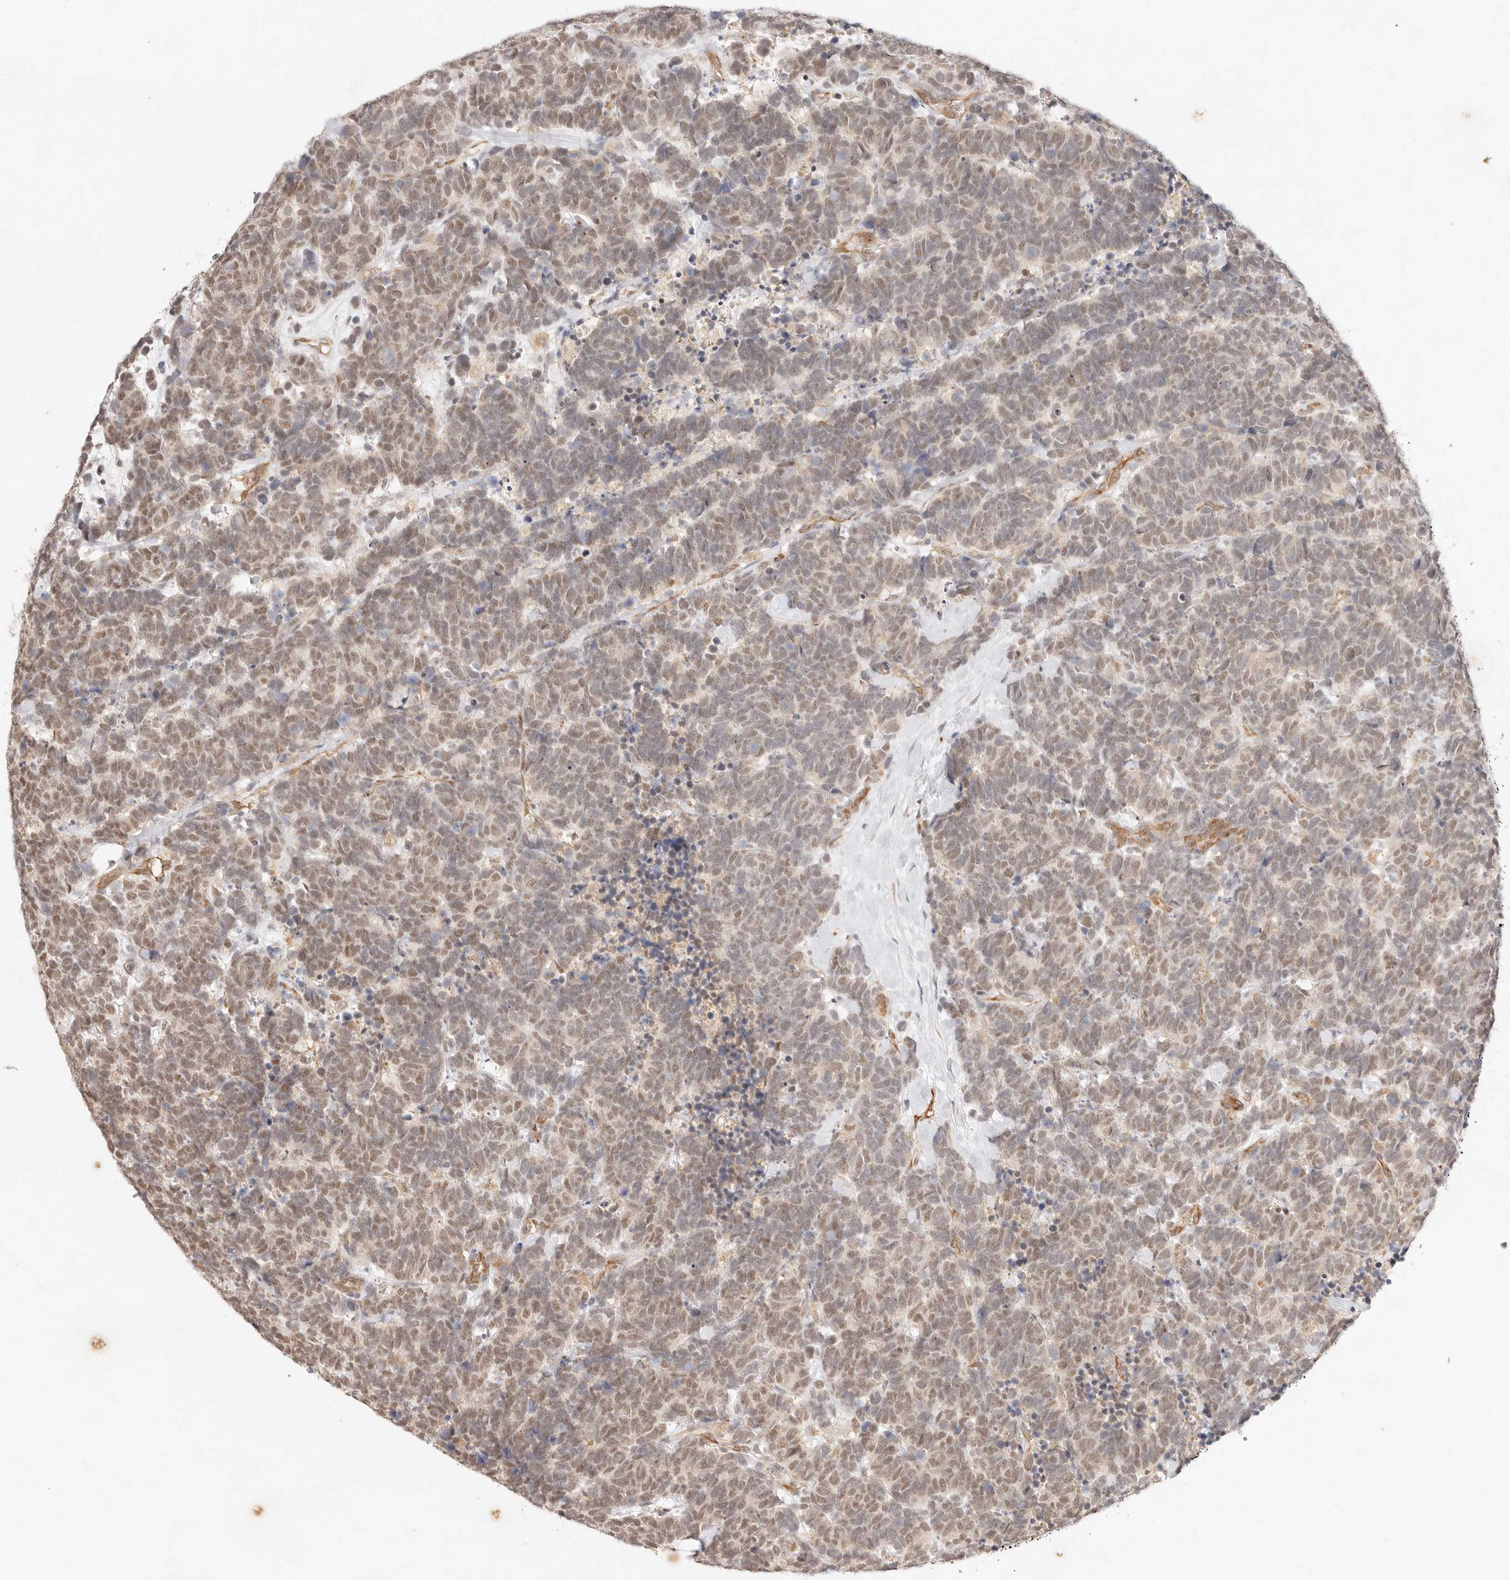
{"staining": {"intensity": "weak", "quantity": "25%-75%", "location": "nuclear"}, "tissue": "carcinoid", "cell_type": "Tumor cells", "image_type": "cancer", "snomed": [{"axis": "morphology", "description": "Carcinoma, NOS"}, {"axis": "morphology", "description": "Carcinoid, malignant, NOS"}, {"axis": "topography", "description": "Urinary bladder"}], "caption": "Approximately 25%-75% of tumor cells in malignant carcinoid show weak nuclear protein expression as visualized by brown immunohistochemical staining.", "gene": "GPR156", "patient": {"sex": "male", "age": 57}}